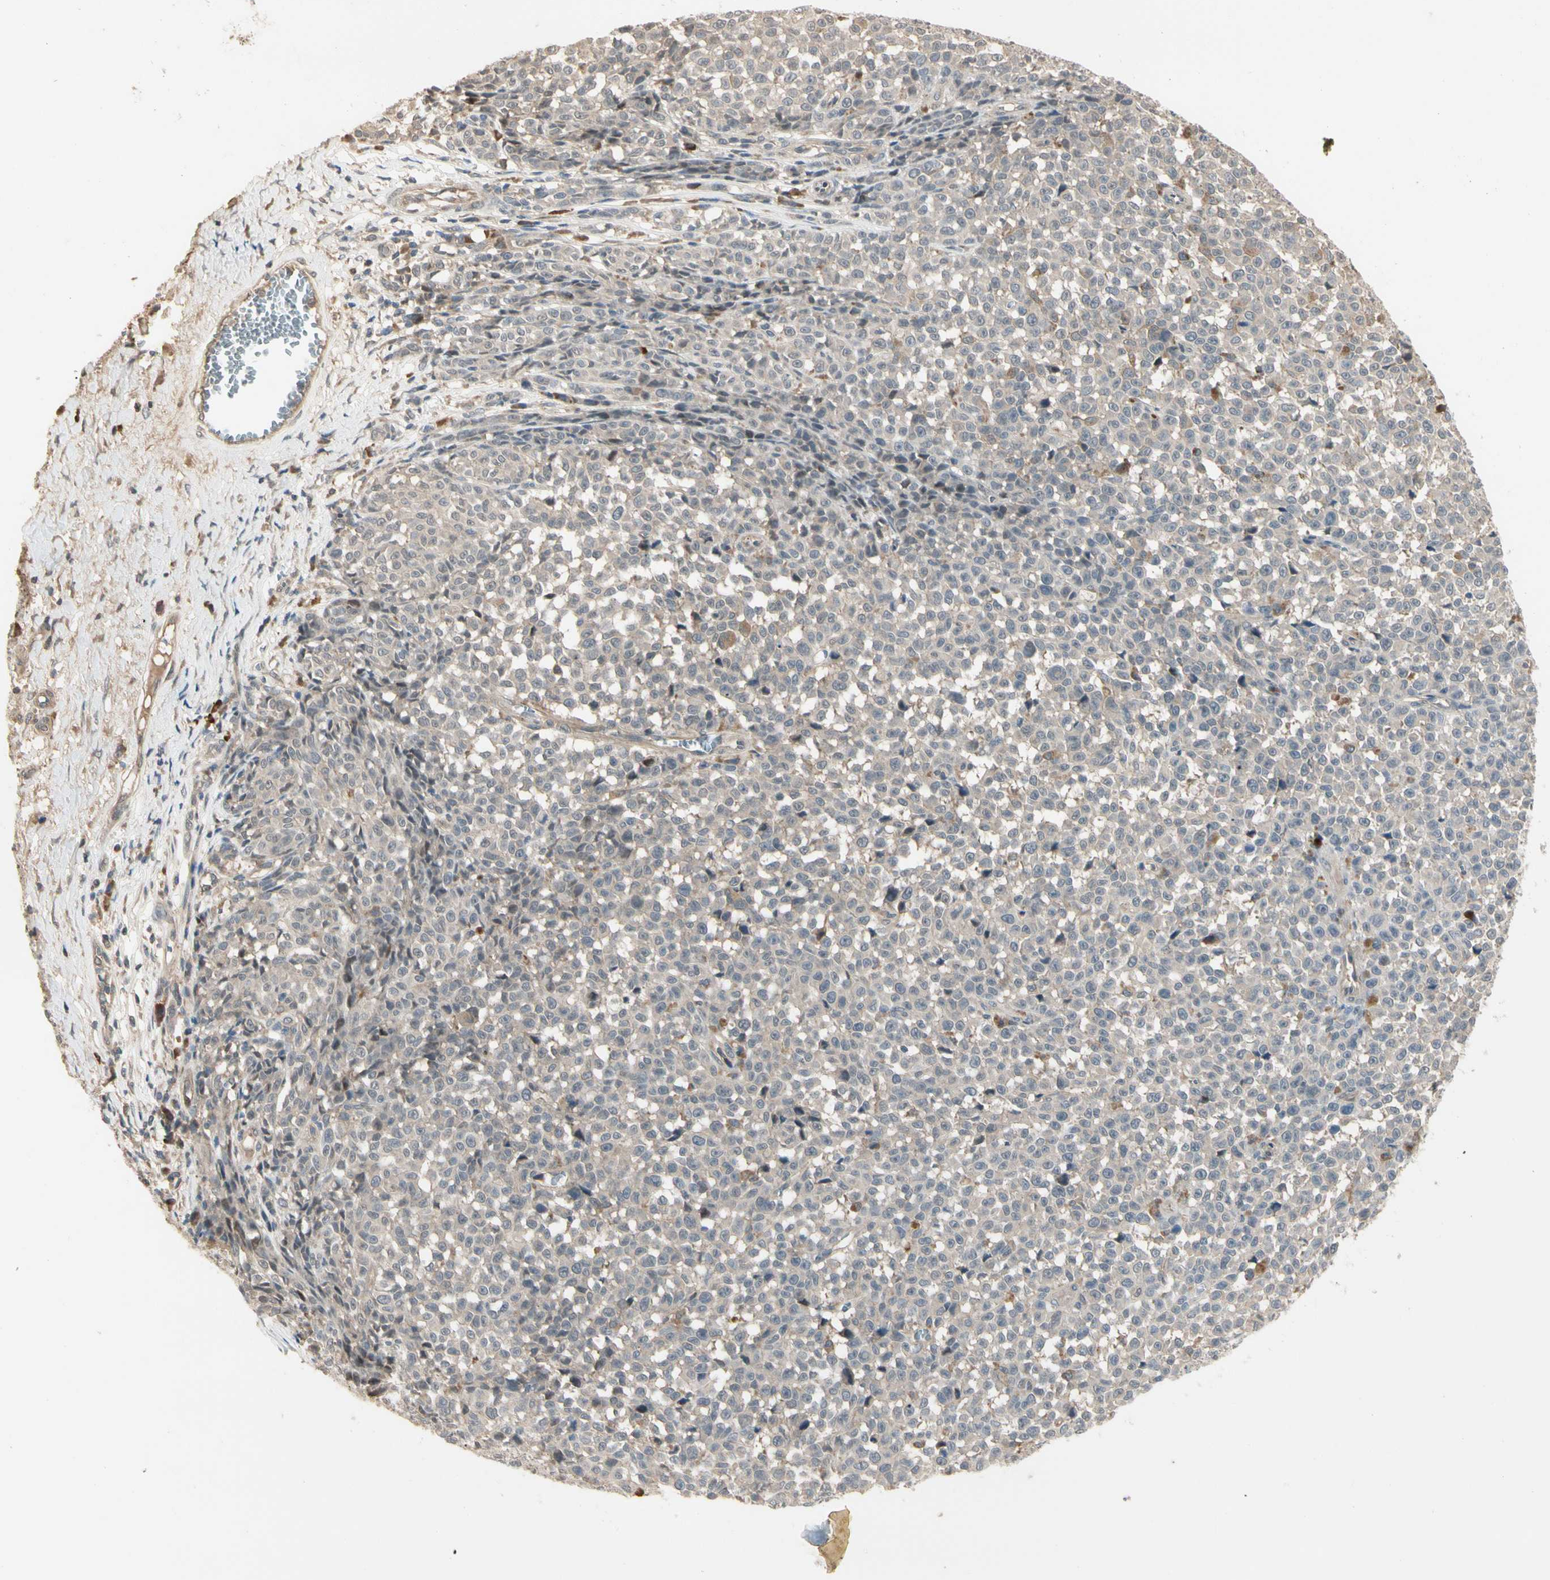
{"staining": {"intensity": "weak", "quantity": "25%-75%", "location": "cytoplasmic/membranous"}, "tissue": "melanoma", "cell_type": "Tumor cells", "image_type": "cancer", "snomed": [{"axis": "morphology", "description": "Malignant melanoma, NOS"}, {"axis": "topography", "description": "Skin"}], "caption": "Weak cytoplasmic/membranous protein positivity is seen in approximately 25%-75% of tumor cells in melanoma.", "gene": "ATG4C", "patient": {"sex": "female", "age": 82}}